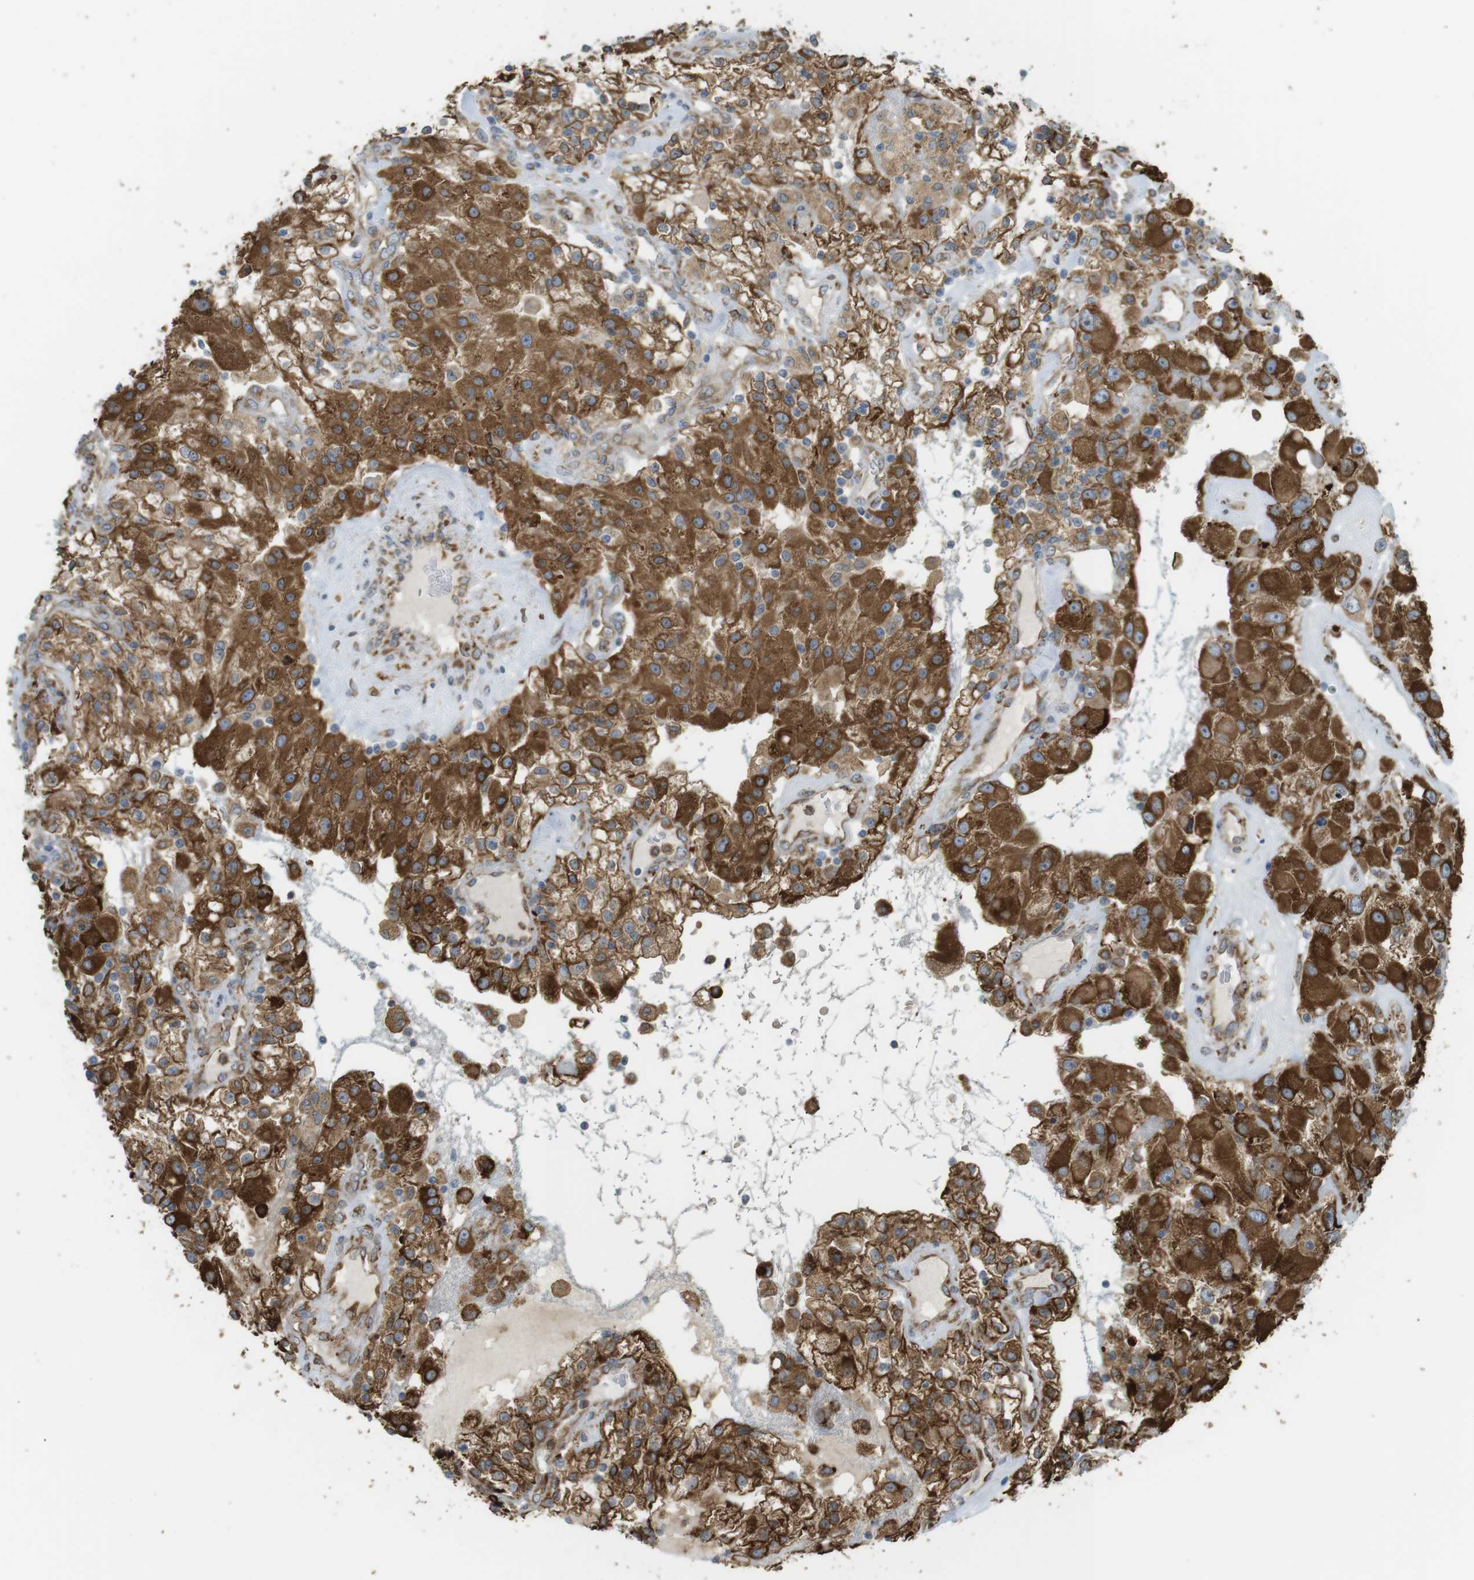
{"staining": {"intensity": "strong", "quantity": ">75%", "location": "cytoplasmic/membranous"}, "tissue": "renal cancer", "cell_type": "Tumor cells", "image_type": "cancer", "snomed": [{"axis": "morphology", "description": "Adenocarcinoma, NOS"}, {"axis": "topography", "description": "Kidney"}], "caption": "Immunohistochemistry micrograph of human renal cancer (adenocarcinoma) stained for a protein (brown), which exhibits high levels of strong cytoplasmic/membranous expression in approximately >75% of tumor cells.", "gene": "MBOAT2", "patient": {"sex": "female", "age": 52}}